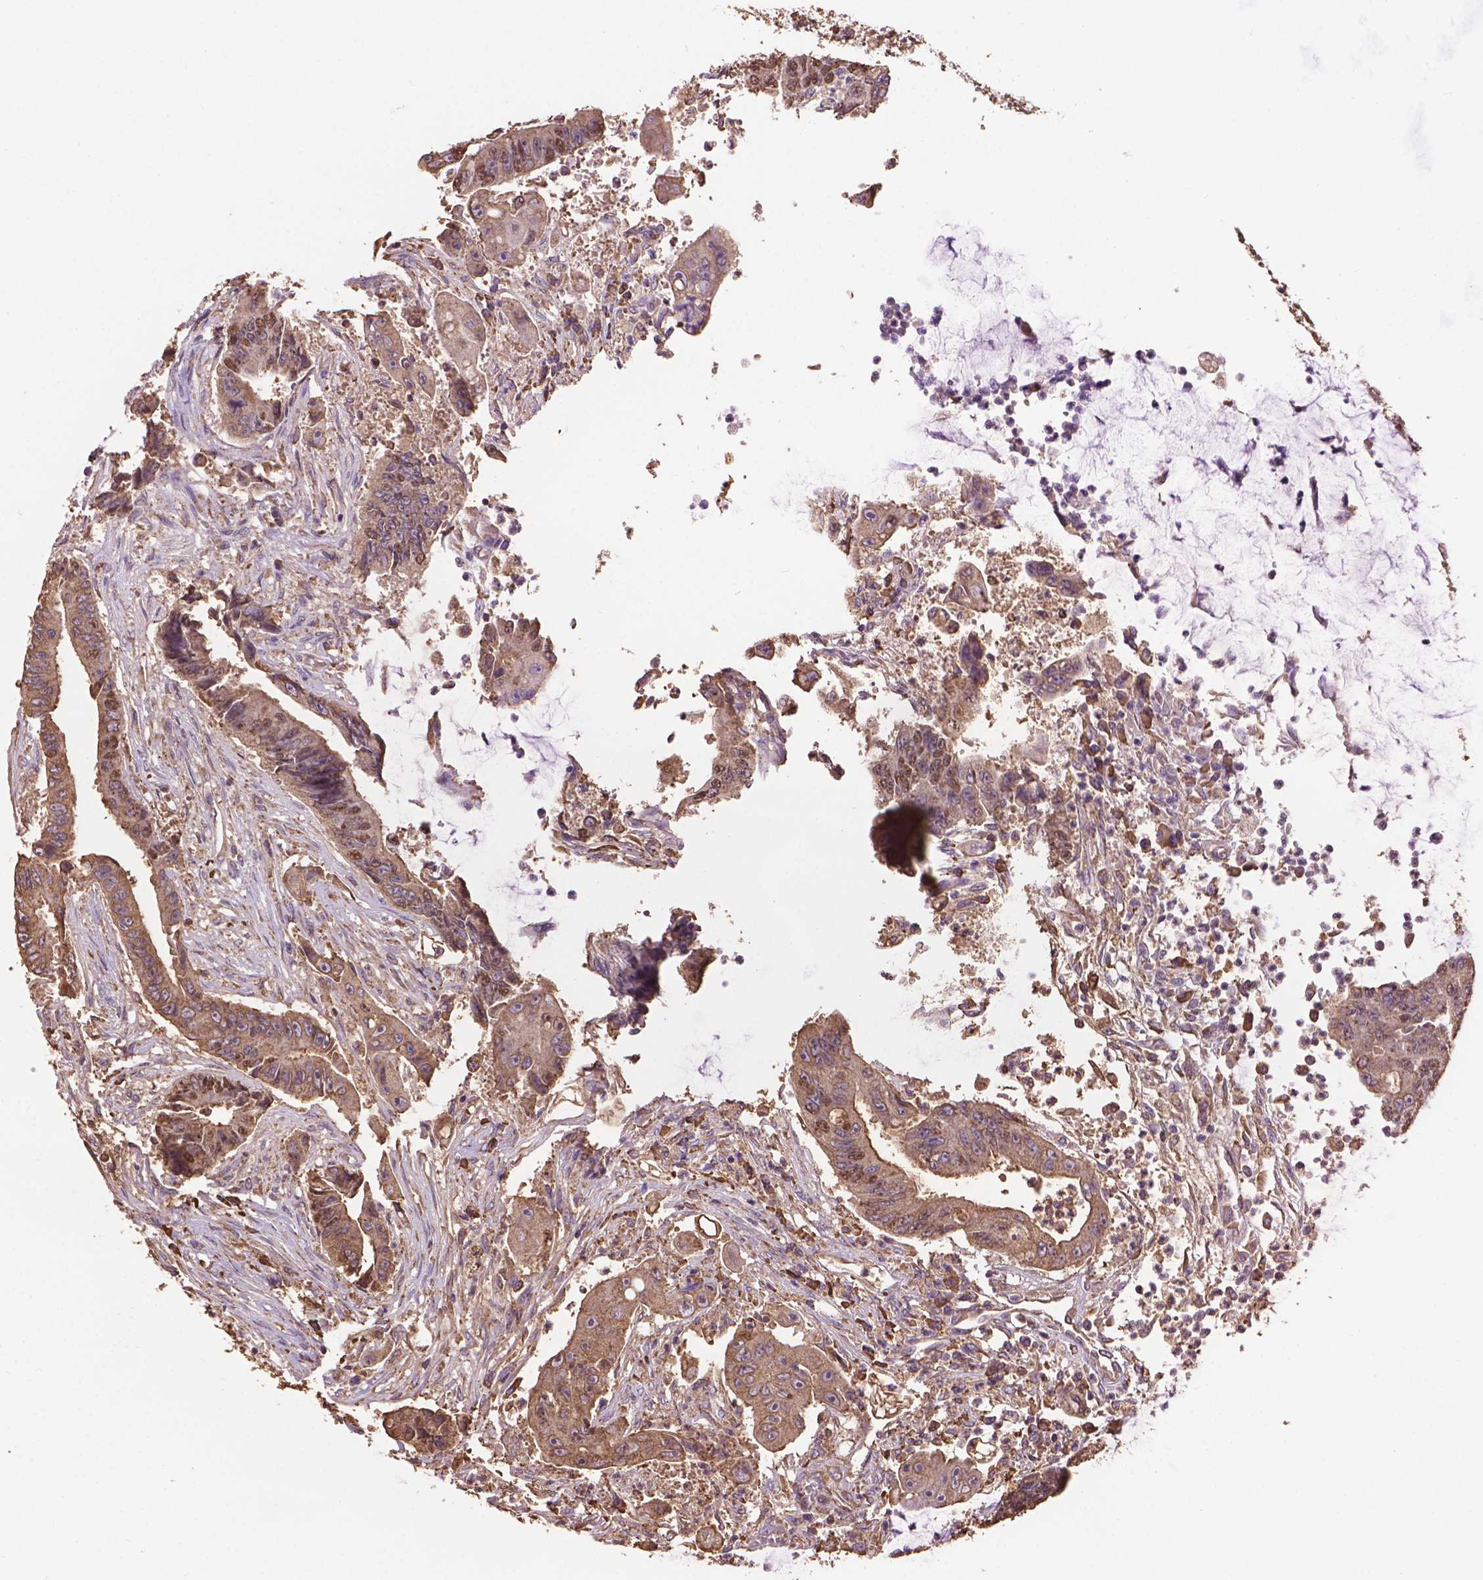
{"staining": {"intensity": "moderate", "quantity": ">75%", "location": "cytoplasmic/membranous,nuclear"}, "tissue": "colorectal cancer", "cell_type": "Tumor cells", "image_type": "cancer", "snomed": [{"axis": "morphology", "description": "Adenocarcinoma, NOS"}, {"axis": "topography", "description": "Rectum"}], "caption": "Immunohistochemical staining of colorectal cancer (adenocarcinoma) demonstrates medium levels of moderate cytoplasmic/membranous and nuclear expression in approximately >75% of tumor cells. The staining is performed using DAB brown chromogen to label protein expression. The nuclei are counter-stained blue using hematoxylin.", "gene": "PPP2R5E", "patient": {"sex": "male", "age": 54}}